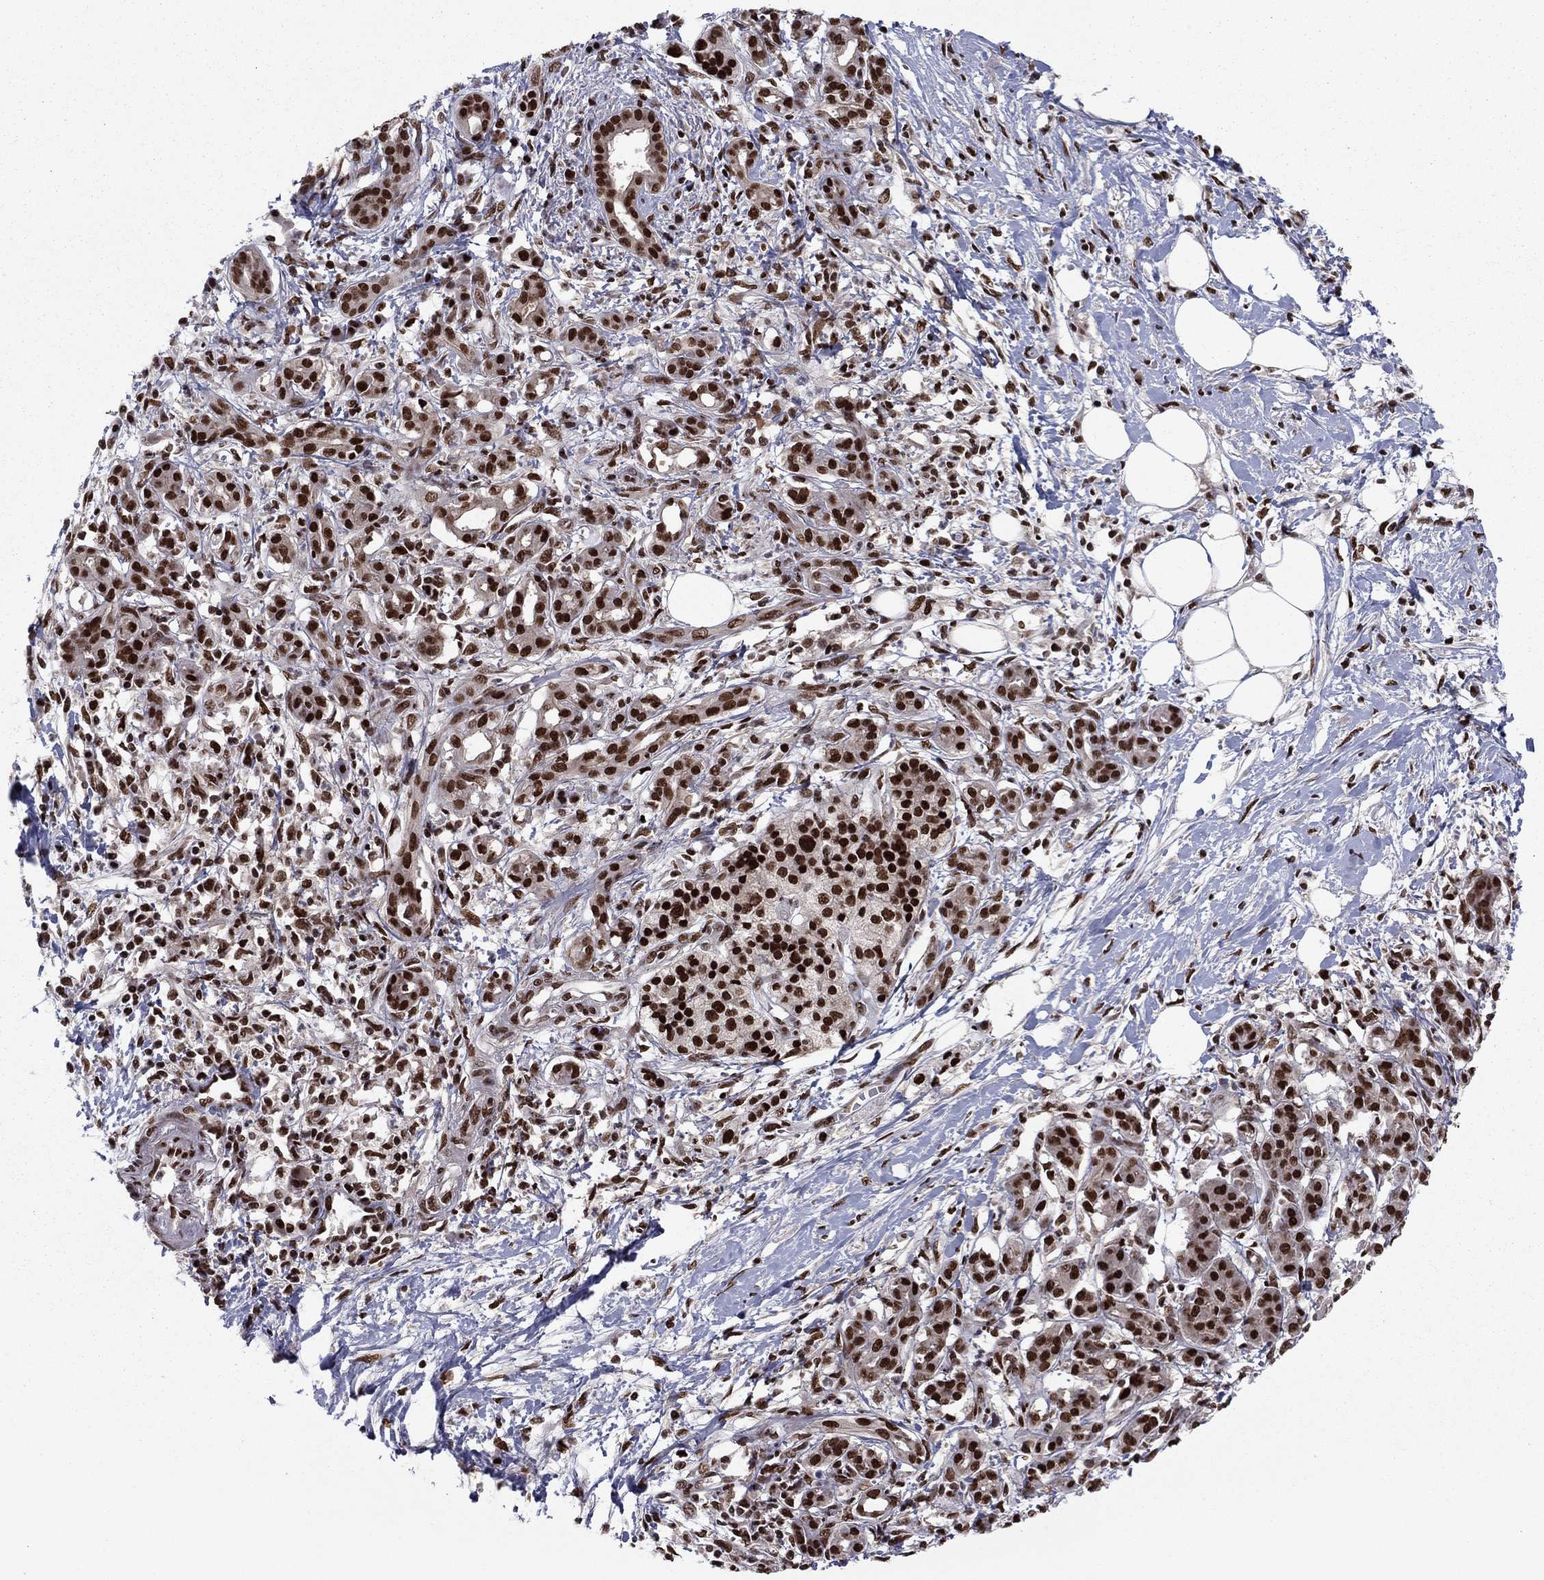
{"staining": {"intensity": "strong", "quantity": ">75%", "location": "nuclear"}, "tissue": "pancreatic cancer", "cell_type": "Tumor cells", "image_type": "cancer", "snomed": [{"axis": "morphology", "description": "Adenocarcinoma, NOS"}, {"axis": "topography", "description": "Pancreas"}], "caption": "Human pancreatic cancer stained with a protein marker displays strong staining in tumor cells.", "gene": "USP54", "patient": {"sex": "male", "age": 72}}